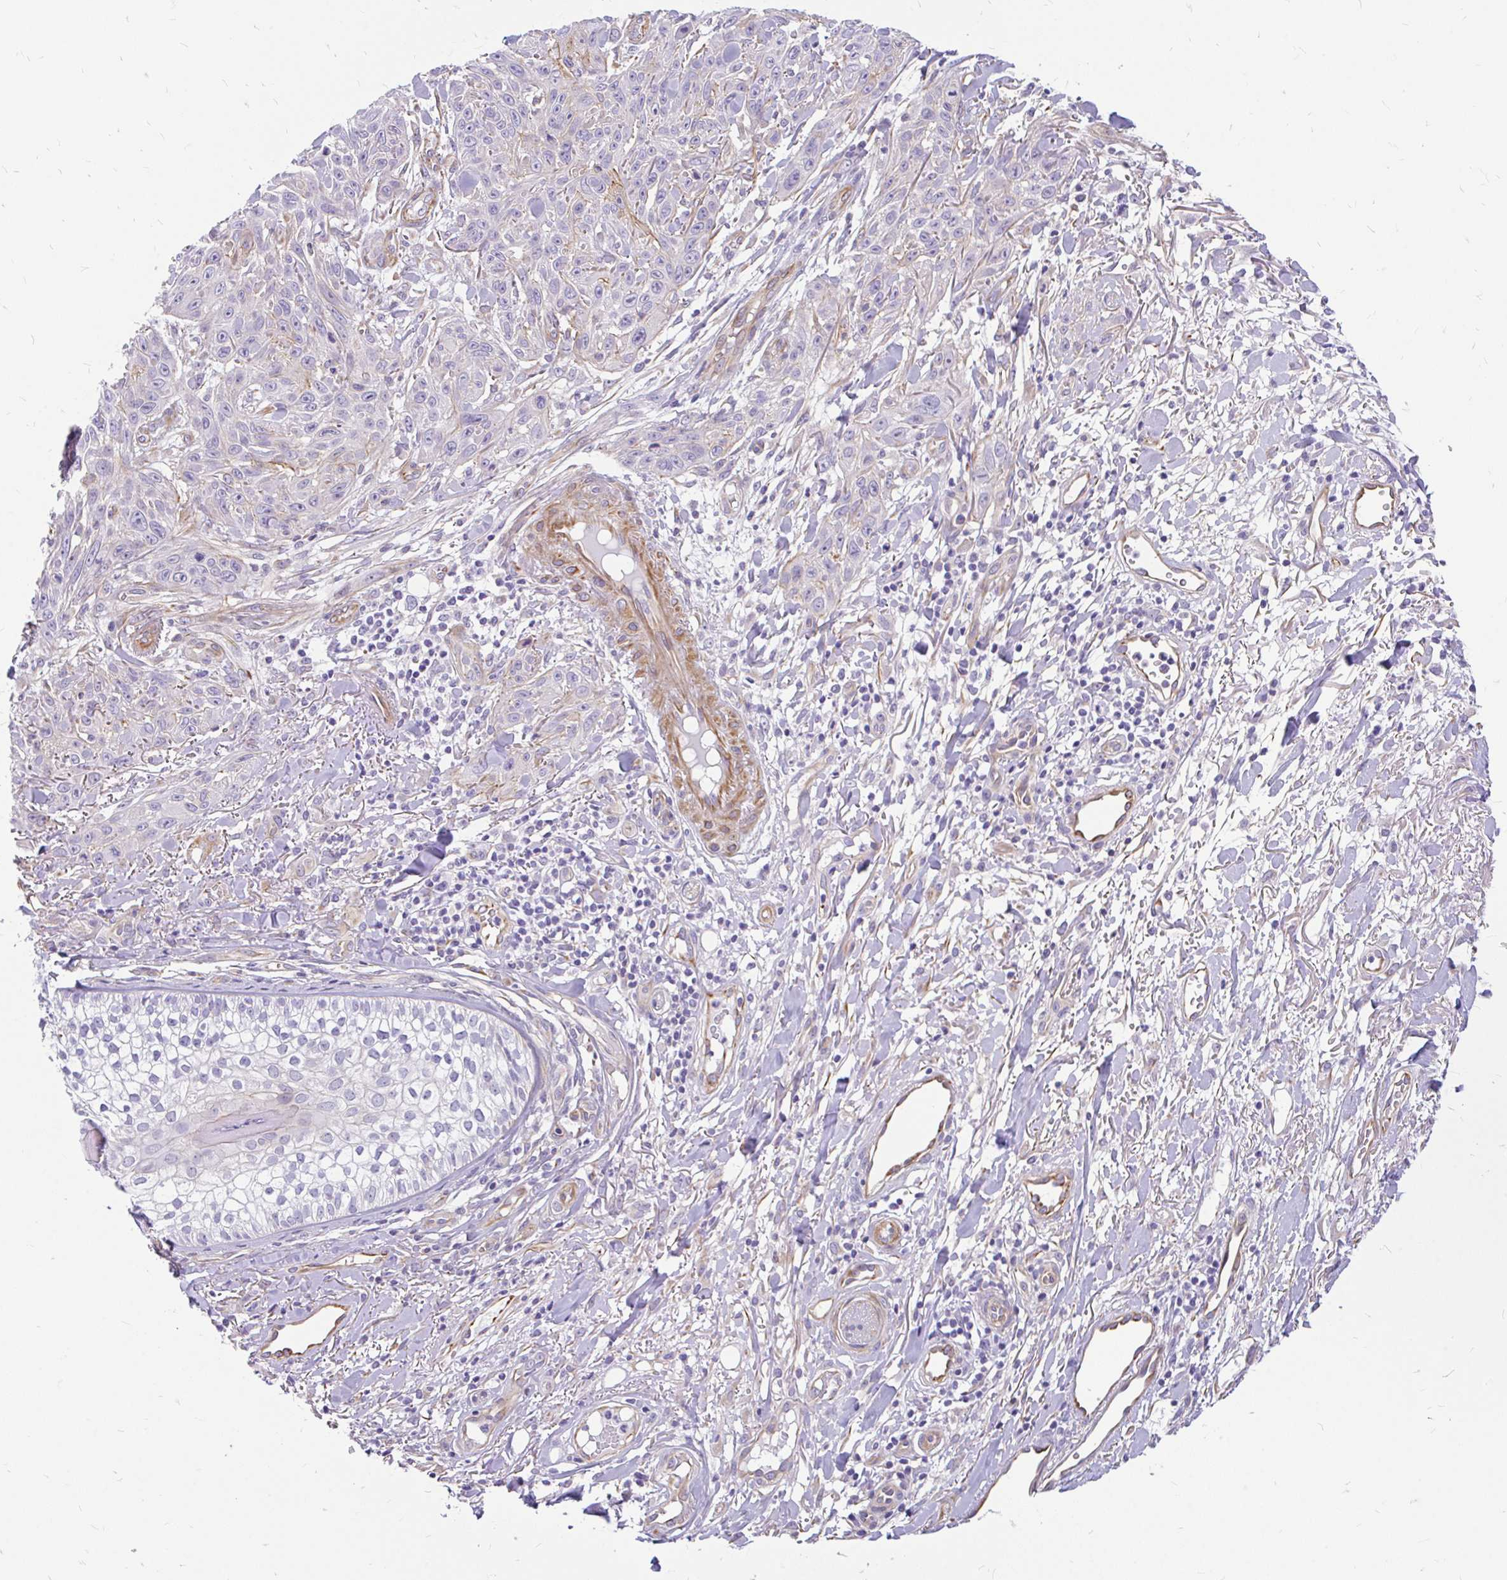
{"staining": {"intensity": "negative", "quantity": "none", "location": "none"}, "tissue": "skin cancer", "cell_type": "Tumor cells", "image_type": "cancer", "snomed": [{"axis": "morphology", "description": "Squamous cell carcinoma, NOS"}, {"axis": "topography", "description": "Skin"}], "caption": "An immunohistochemistry (IHC) photomicrograph of skin squamous cell carcinoma is shown. There is no staining in tumor cells of skin squamous cell carcinoma.", "gene": "FAM83C", "patient": {"sex": "male", "age": 86}}